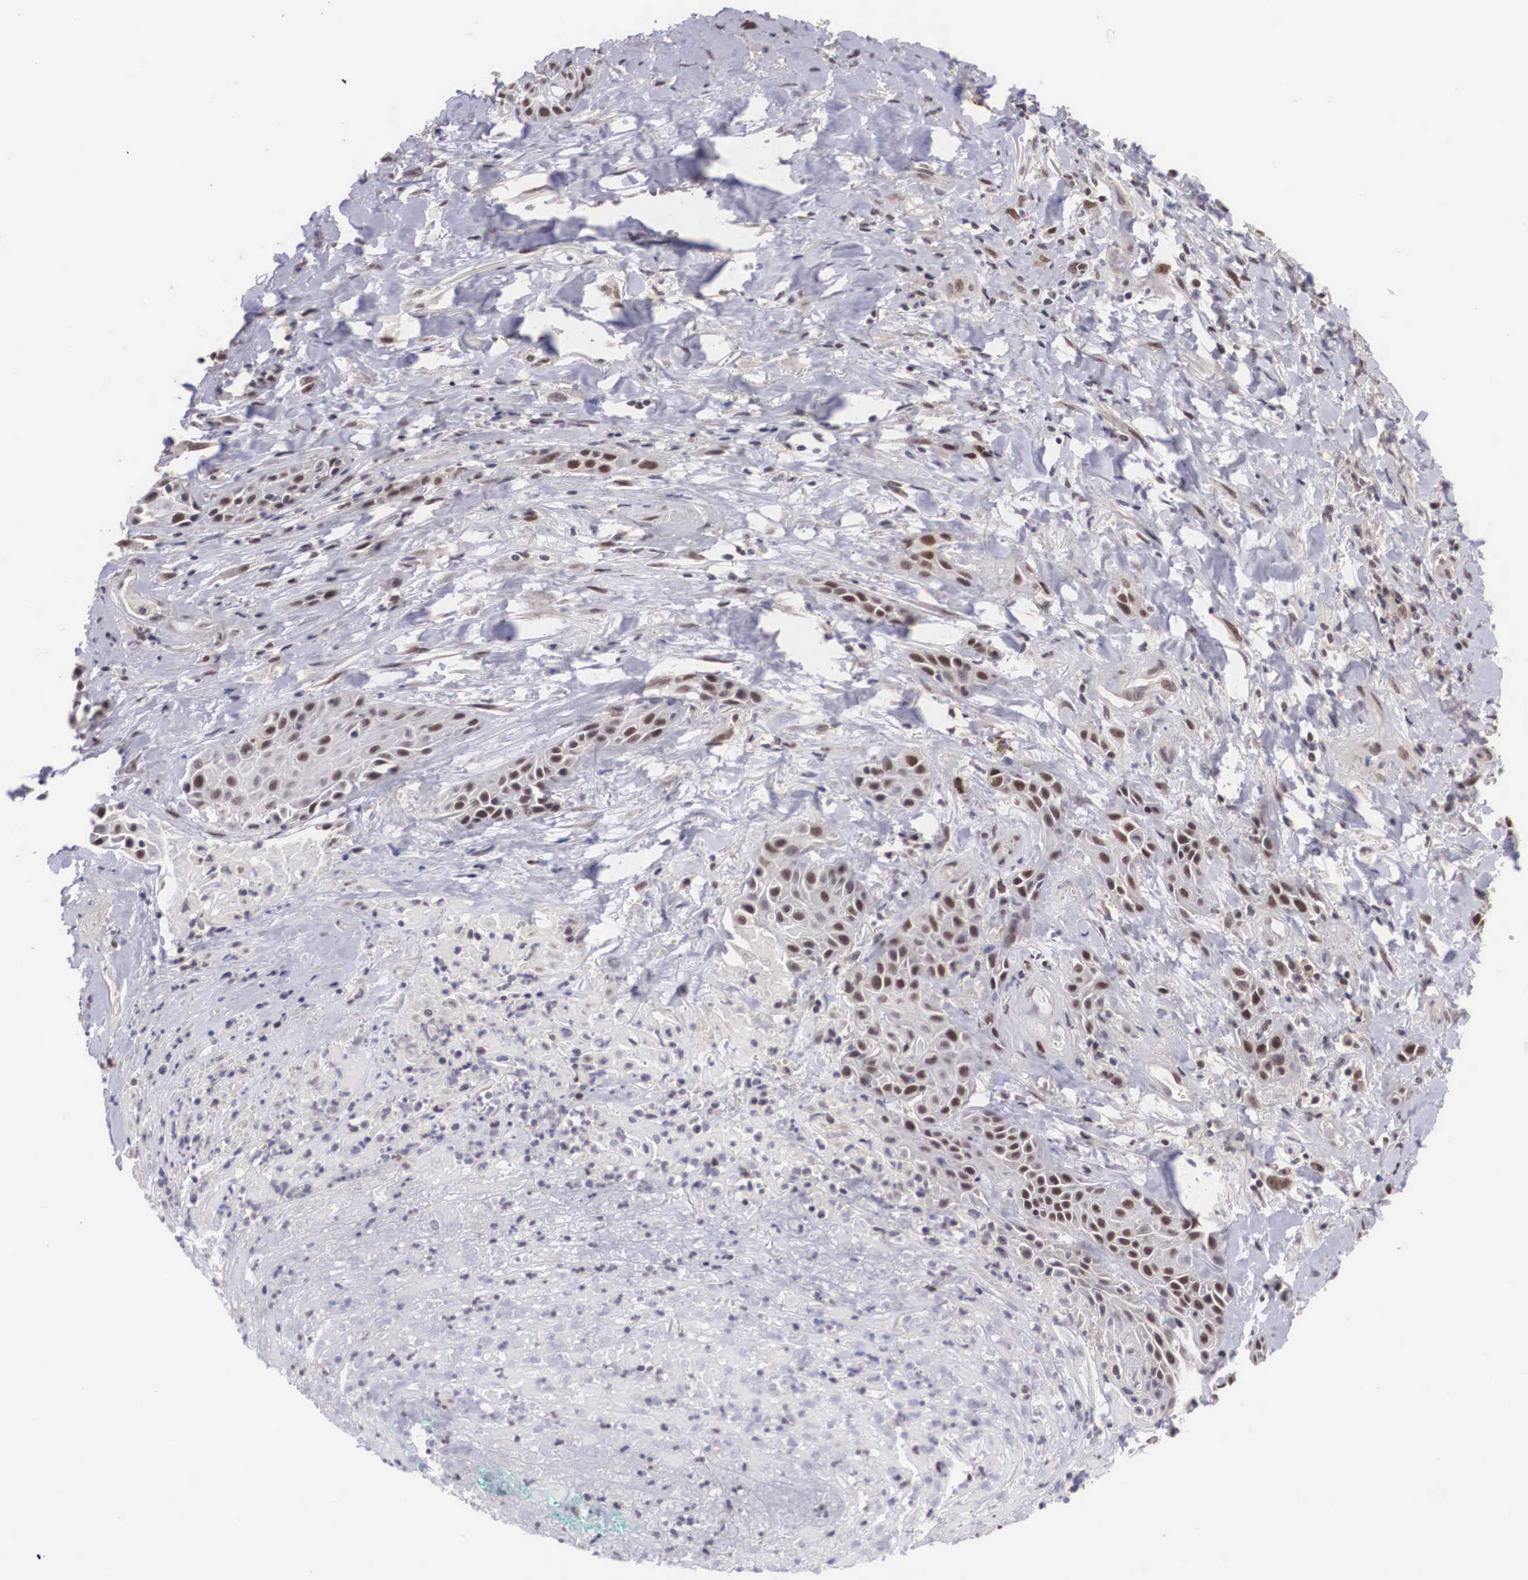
{"staining": {"intensity": "weak", "quantity": "25%-75%", "location": "nuclear"}, "tissue": "skin cancer", "cell_type": "Tumor cells", "image_type": "cancer", "snomed": [{"axis": "morphology", "description": "Squamous cell carcinoma, NOS"}, {"axis": "topography", "description": "Skin"}, {"axis": "topography", "description": "Anal"}], "caption": "Immunohistochemical staining of skin cancer shows weak nuclear protein expression in about 25%-75% of tumor cells. (DAB (3,3'-diaminobenzidine) IHC, brown staining for protein, blue staining for nuclei).", "gene": "ZNF275", "patient": {"sex": "male", "age": 64}}